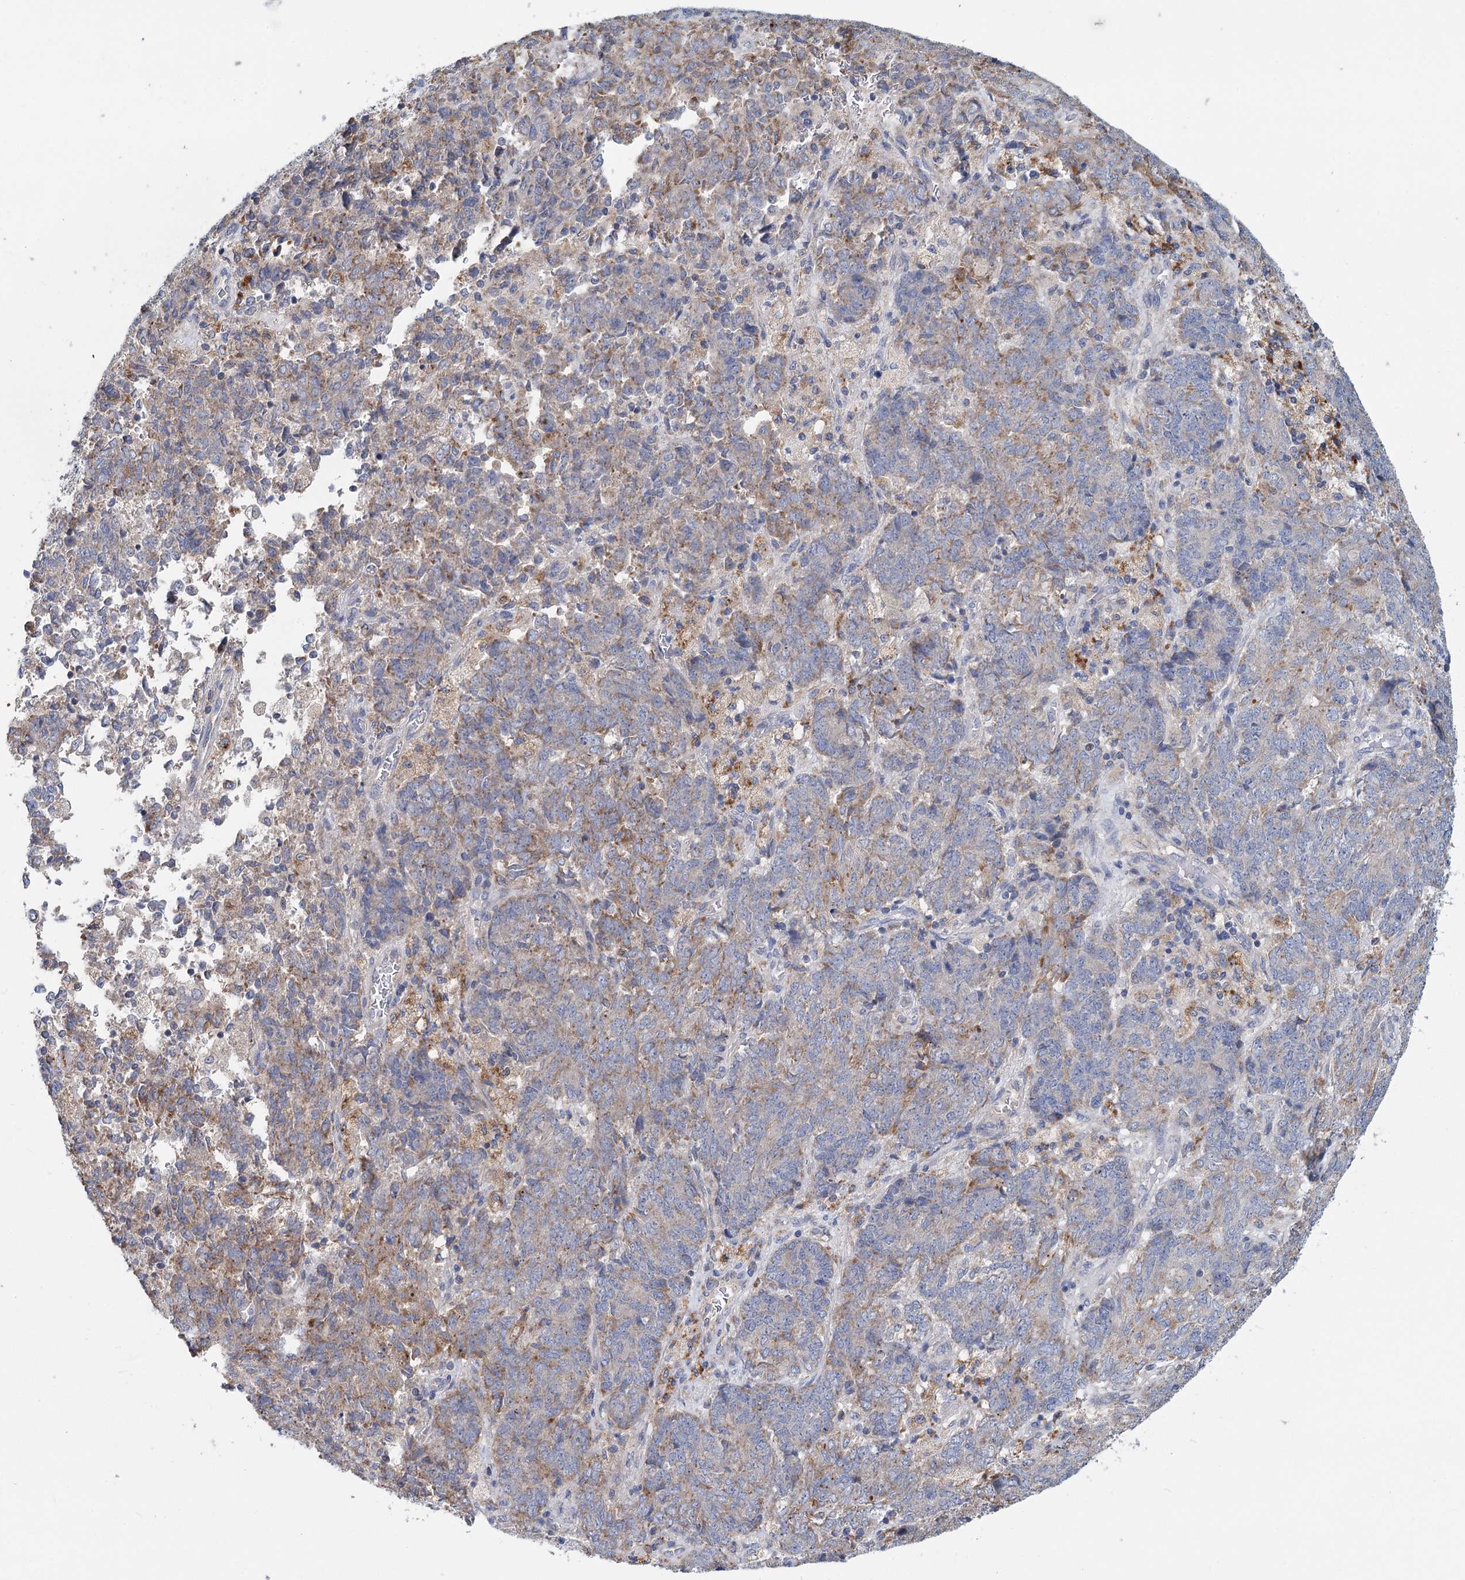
{"staining": {"intensity": "moderate", "quantity": "<25%", "location": "cytoplasmic/membranous"}, "tissue": "endometrial cancer", "cell_type": "Tumor cells", "image_type": "cancer", "snomed": [{"axis": "morphology", "description": "Adenocarcinoma, NOS"}, {"axis": "topography", "description": "Endometrium"}], "caption": "Human endometrial adenocarcinoma stained with a brown dye exhibits moderate cytoplasmic/membranous positive staining in approximately <25% of tumor cells.", "gene": "ANKRD16", "patient": {"sex": "female", "age": 80}}